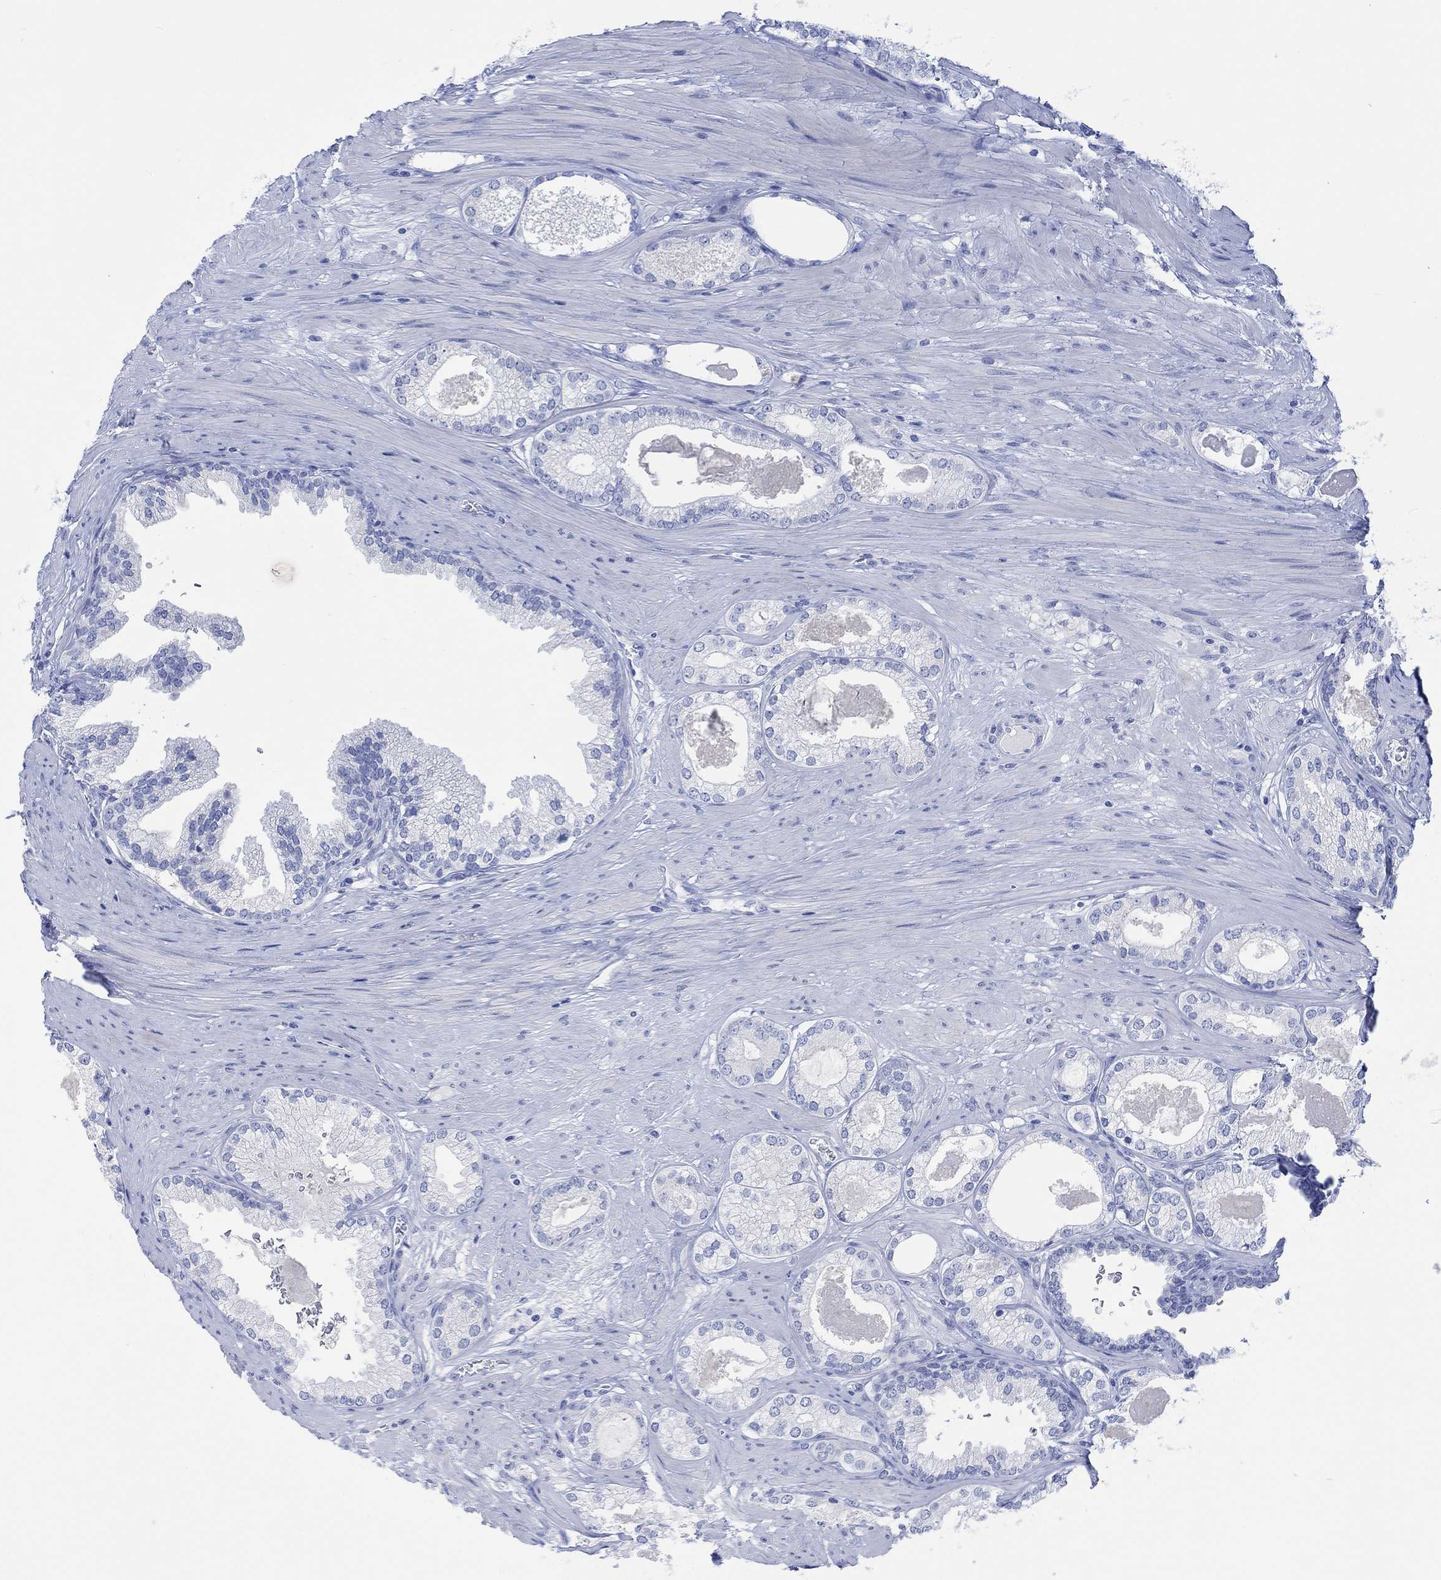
{"staining": {"intensity": "negative", "quantity": "none", "location": "none"}, "tissue": "prostate cancer", "cell_type": "Tumor cells", "image_type": "cancer", "snomed": [{"axis": "morphology", "description": "Adenocarcinoma, High grade"}, {"axis": "topography", "description": "Prostate and seminal vesicle, NOS"}], "caption": "IHC micrograph of human prostate high-grade adenocarcinoma stained for a protein (brown), which shows no staining in tumor cells. The staining was performed using DAB (3,3'-diaminobenzidine) to visualize the protein expression in brown, while the nuclei were stained in blue with hematoxylin (Magnification: 20x).", "gene": "CALCA", "patient": {"sex": "male", "age": 62}}